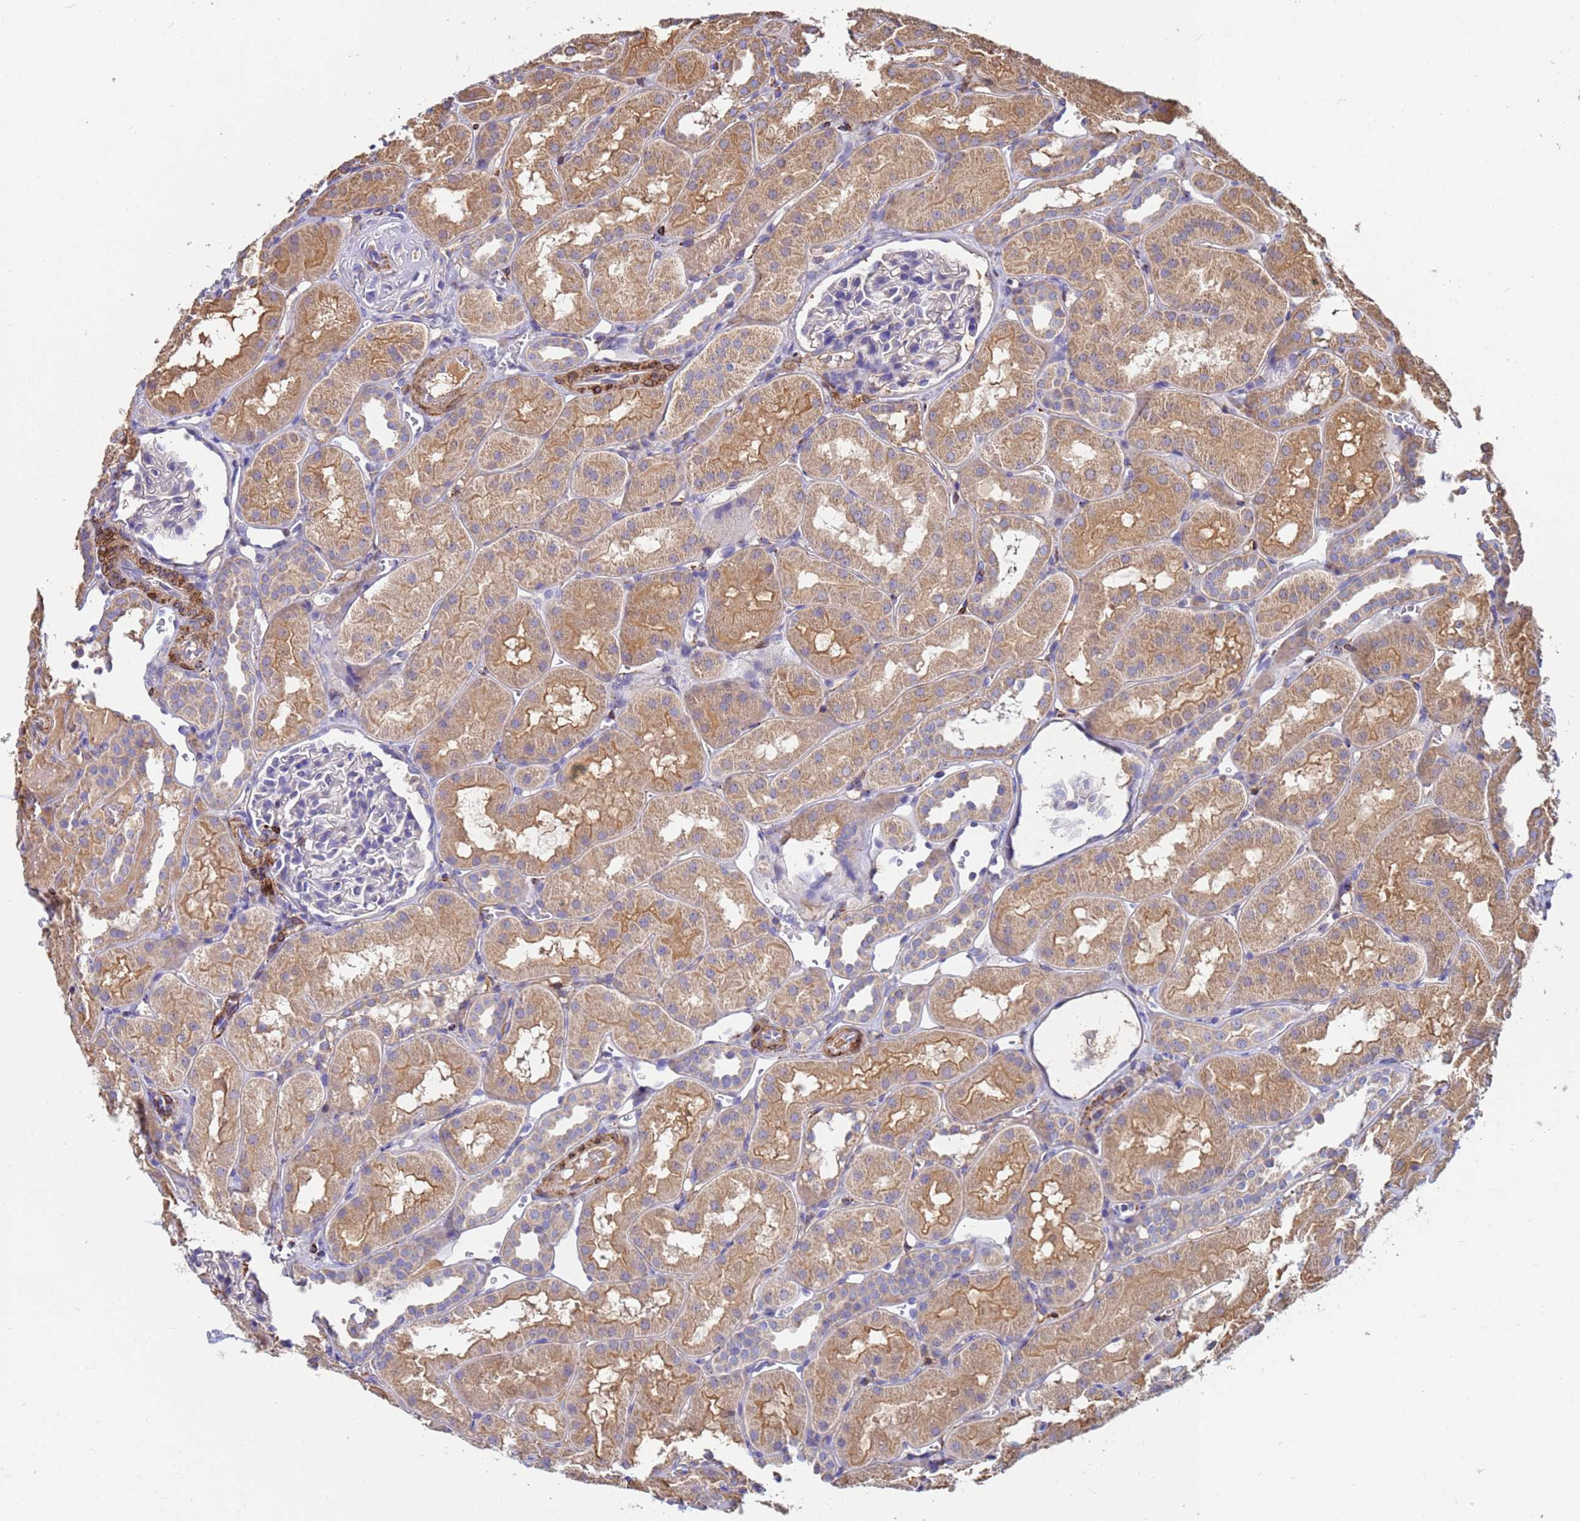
{"staining": {"intensity": "negative", "quantity": "none", "location": "none"}, "tissue": "kidney", "cell_type": "Cells in glomeruli", "image_type": "normal", "snomed": [{"axis": "morphology", "description": "Normal tissue, NOS"}, {"axis": "topography", "description": "Kidney"}, {"axis": "topography", "description": "Urinary bladder"}], "caption": "DAB immunohistochemical staining of normal kidney shows no significant positivity in cells in glomeruli.", "gene": "C5orf34", "patient": {"sex": "male", "age": 16}}